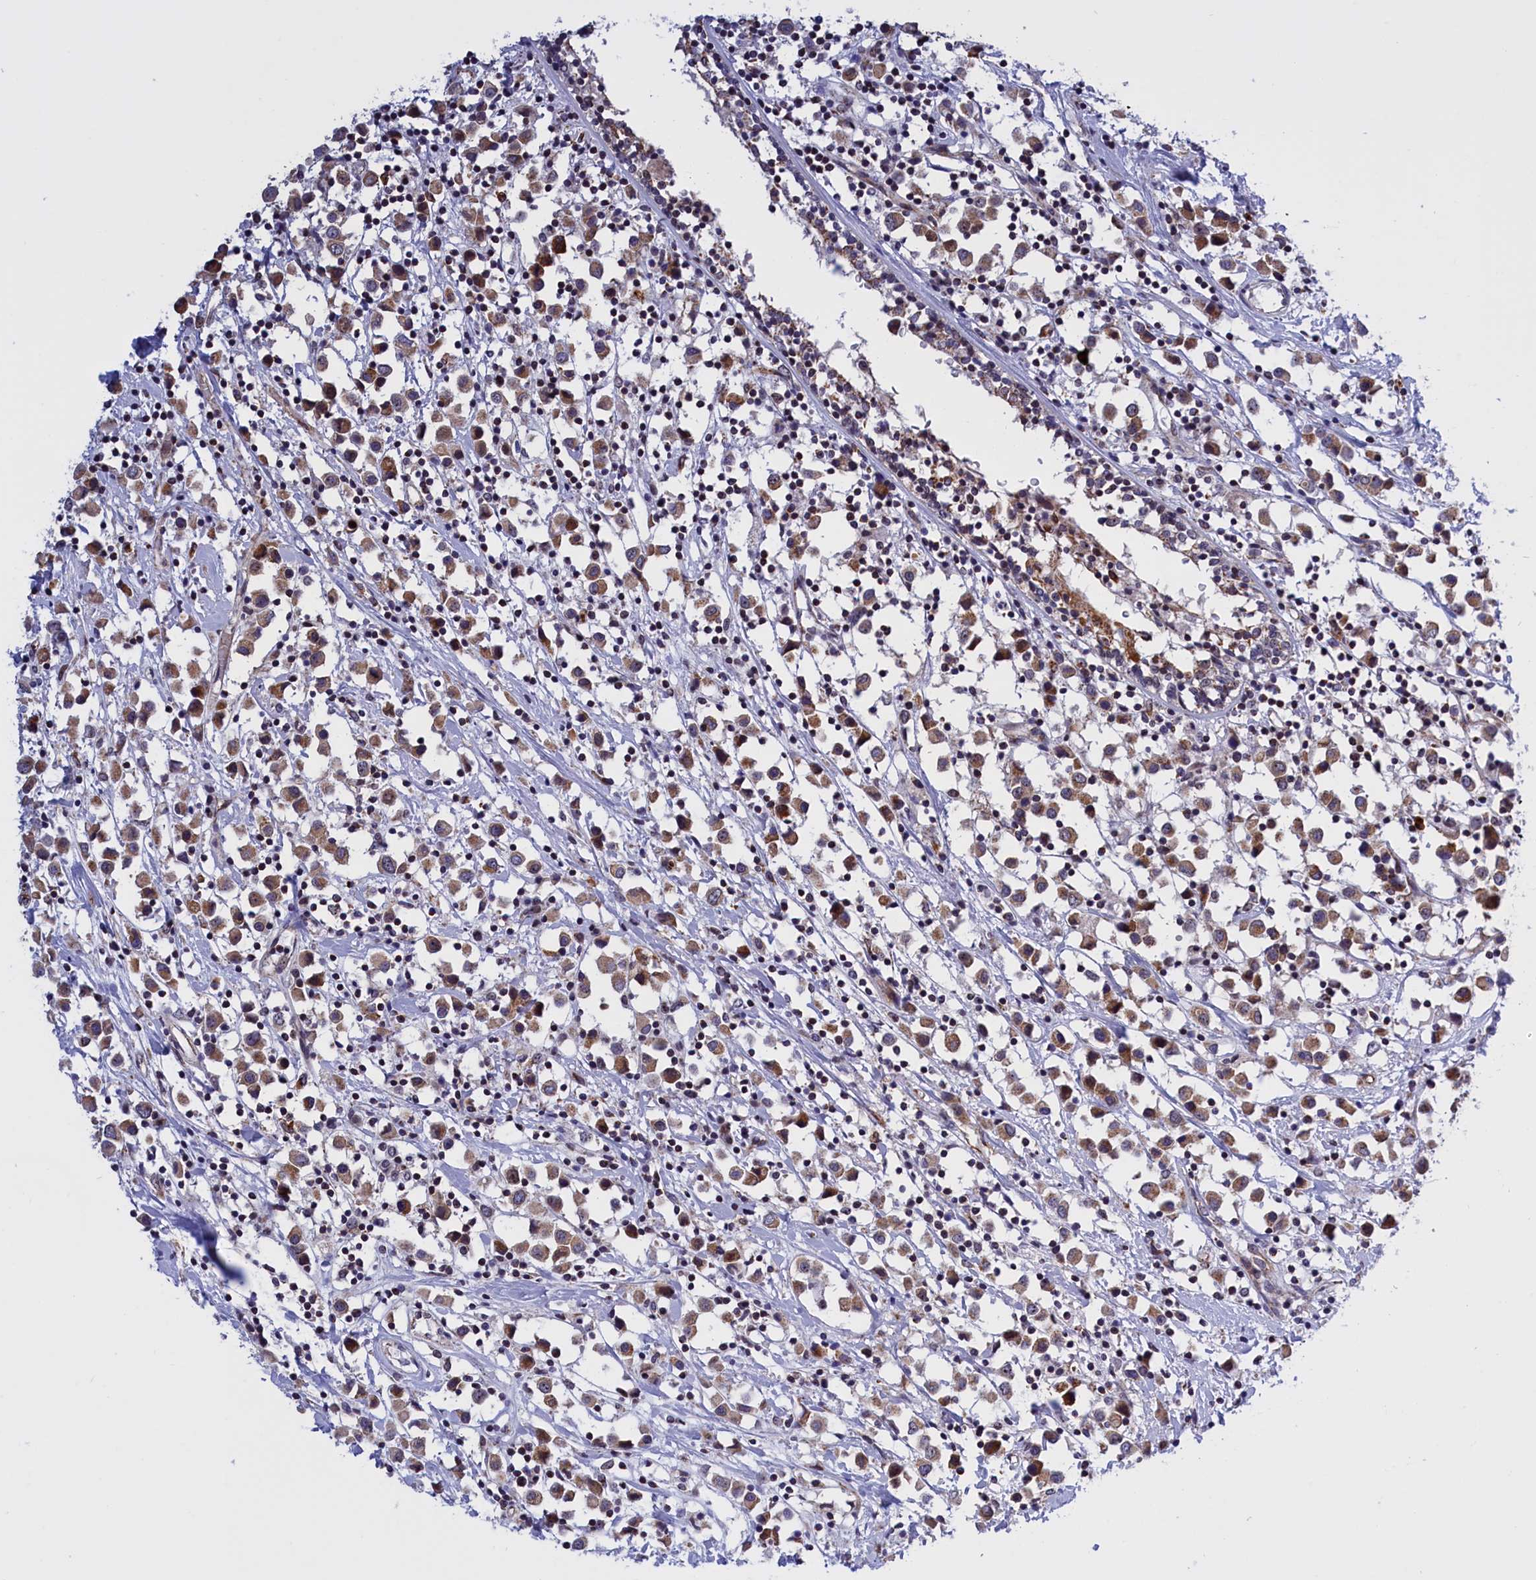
{"staining": {"intensity": "moderate", "quantity": ">75%", "location": "cytoplasmic/membranous"}, "tissue": "breast cancer", "cell_type": "Tumor cells", "image_type": "cancer", "snomed": [{"axis": "morphology", "description": "Duct carcinoma"}, {"axis": "topography", "description": "Breast"}], "caption": "Tumor cells show moderate cytoplasmic/membranous positivity in about >75% of cells in breast infiltrating ductal carcinoma. (DAB (3,3'-diaminobenzidine) IHC, brown staining for protein, blue staining for nuclei).", "gene": "MPND", "patient": {"sex": "female", "age": 61}}